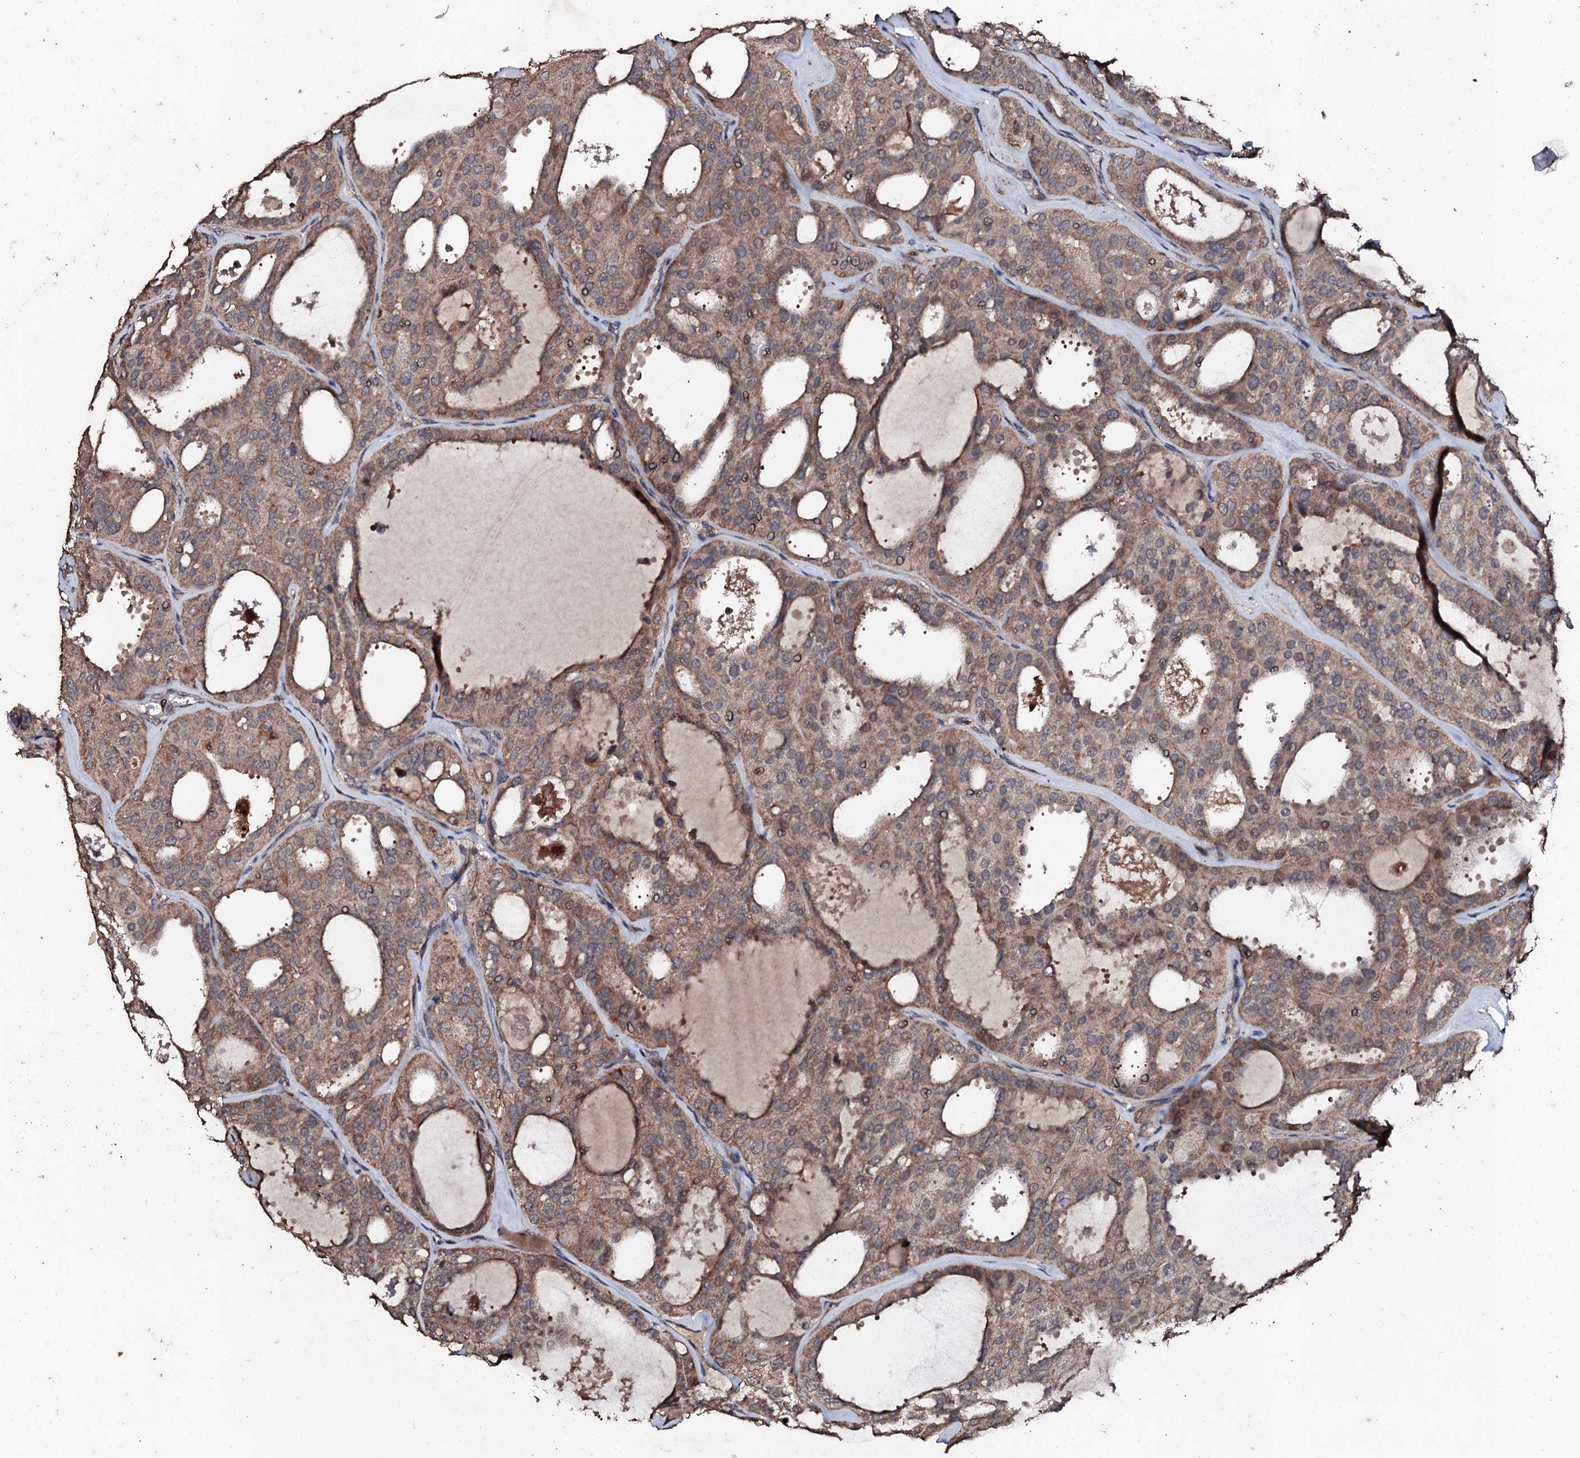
{"staining": {"intensity": "moderate", "quantity": ">75%", "location": "cytoplasmic/membranous"}, "tissue": "thyroid cancer", "cell_type": "Tumor cells", "image_type": "cancer", "snomed": [{"axis": "morphology", "description": "Follicular adenoma carcinoma, NOS"}, {"axis": "topography", "description": "Thyroid gland"}], "caption": "Follicular adenoma carcinoma (thyroid) tissue displays moderate cytoplasmic/membranous expression in approximately >75% of tumor cells", "gene": "SDHAF2", "patient": {"sex": "male", "age": 75}}